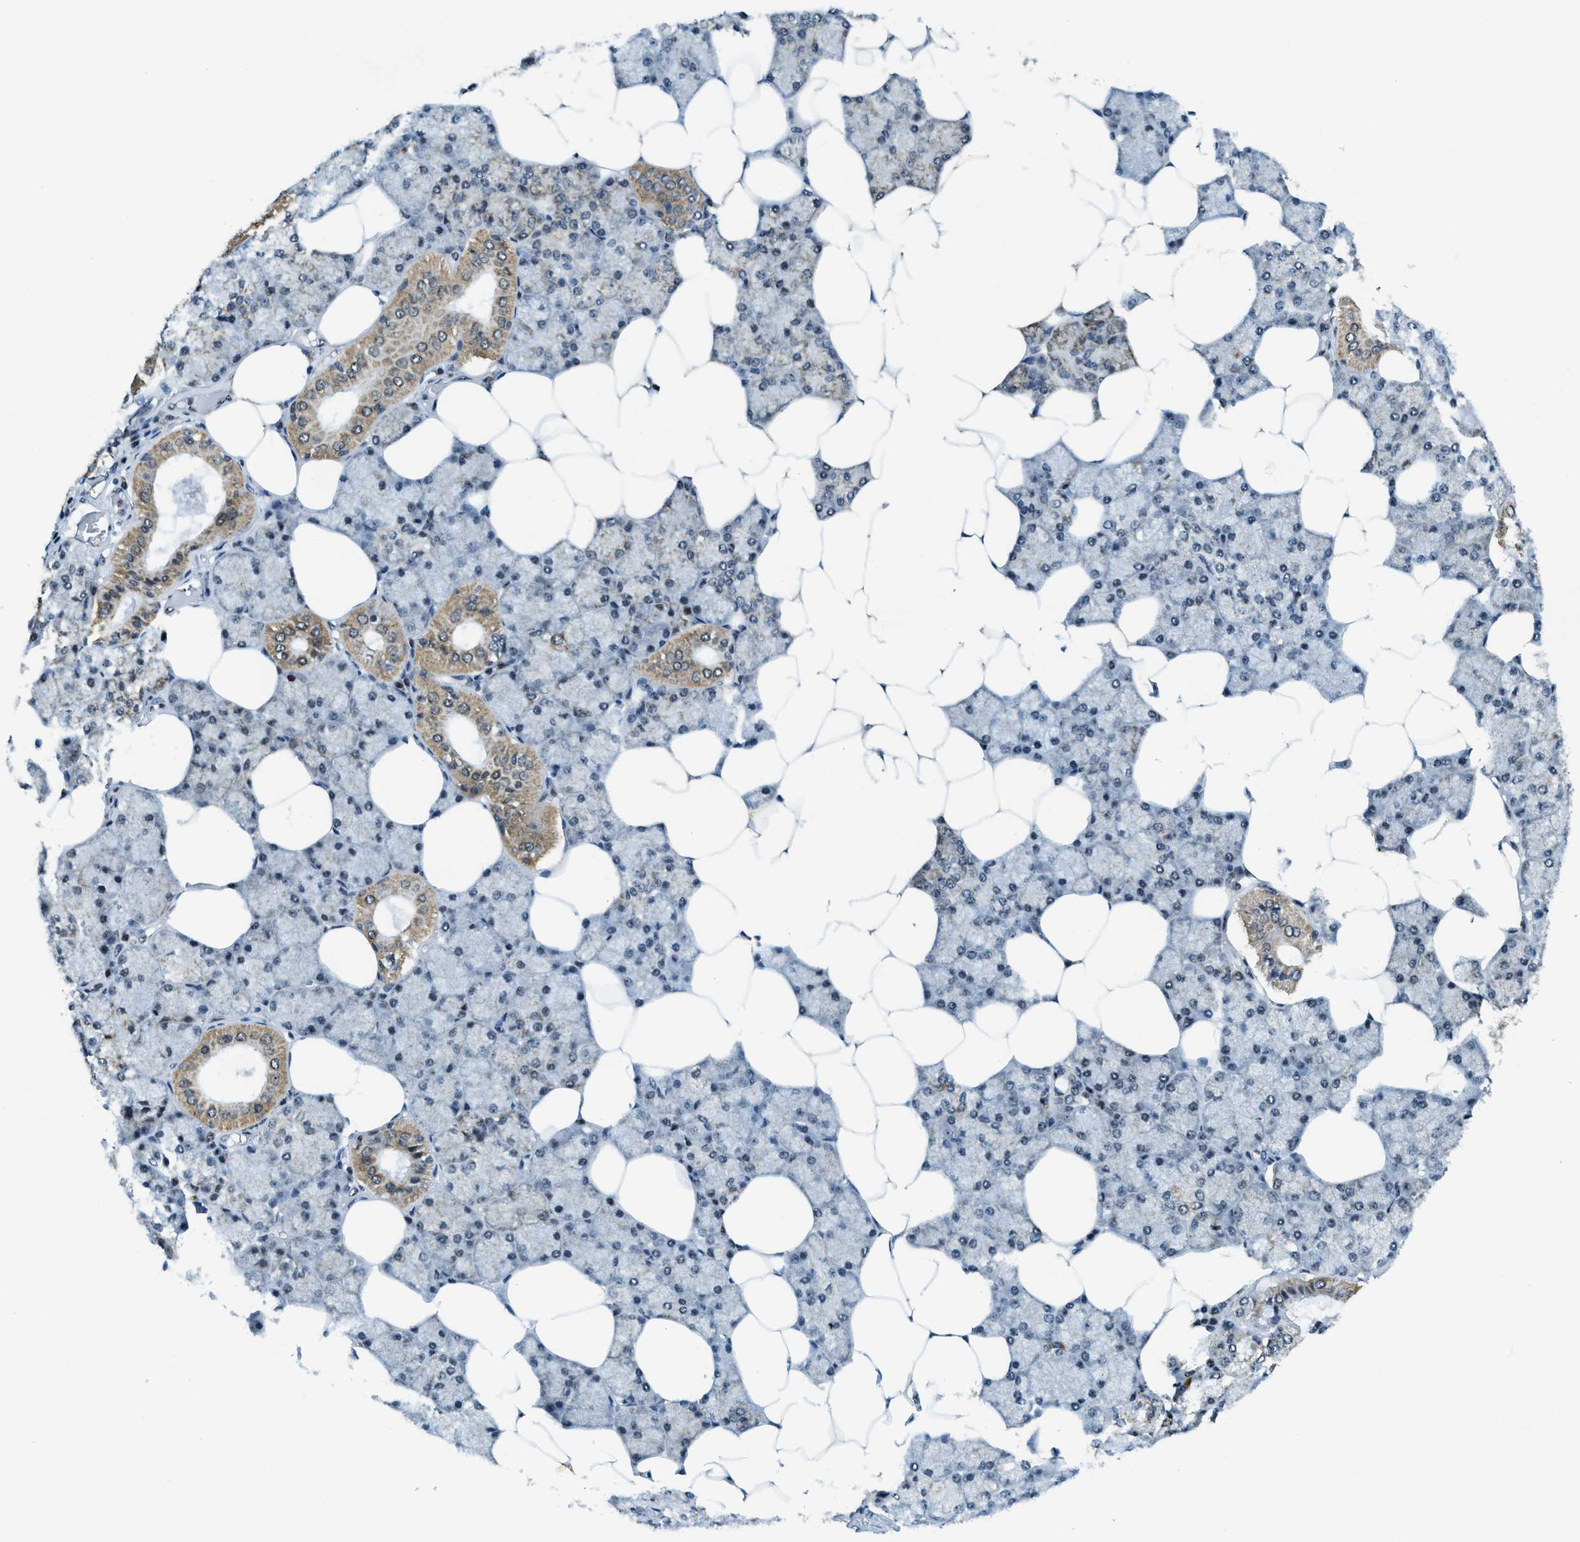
{"staining": {"intensity": "strong", "quantity": ">75%", "location": "cytoplasmic/membranous,nuclear"}, "tissue": "salivary gland", "cell_type": "Glandular cells", "image_type": "normal", "snomed": [{"axis": "morphology", "description": "Normal tissue, NOS"}, {"axis": "topography", "description": "Salivary gland"}], "caption": "This image displays benign salivary gland stained with immunohistochemistry to label a protein in brown. The cytoplasmic/membranous,nuclear of glandular cells show strong positivity for the protein. Nuclei are counter-stained blue.", "gene": "SP100", "patient": {"sex": "male", "age": 62}}